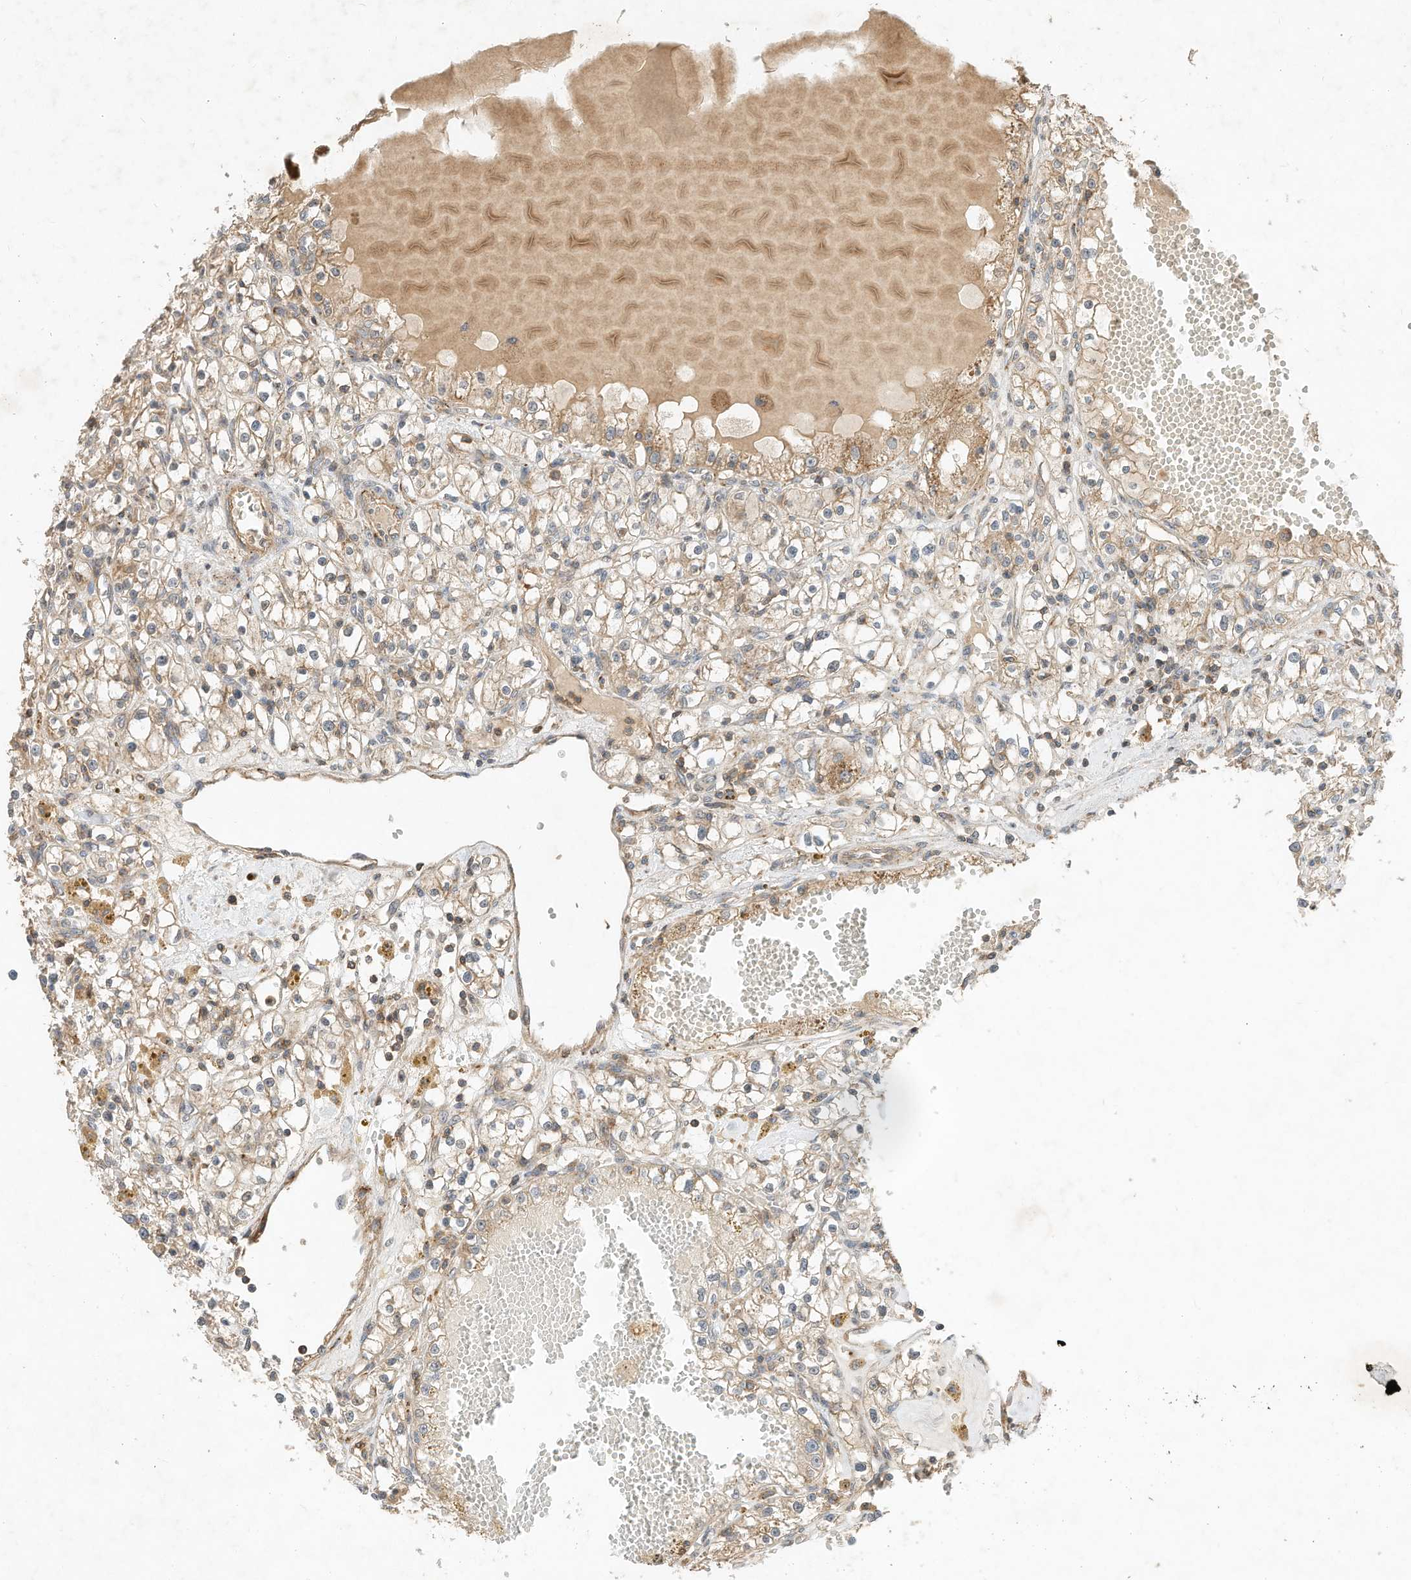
{"staining": {"intensity": "weak", "quantity": ">75%", "location": "cytoplasmic/membranous"}, "tissue": "renal cancer", "cell_type": "Tumor cells", "image_type": "cancer", "snomed": [{"axis": "morphology", "description": "Adenocarcinoma, NOS"}, {"axis": "topography", "description": "Kidney"}], "caption": "Immunohistochemistry (IHC) of renal cancer (adenocarcinoma) shows low levels of weak cytoplasmic/membranous positivity in about >75% of tumor cells.", "gene": "CPAMD8", "patient": {"sex": "male", "age": 56}}